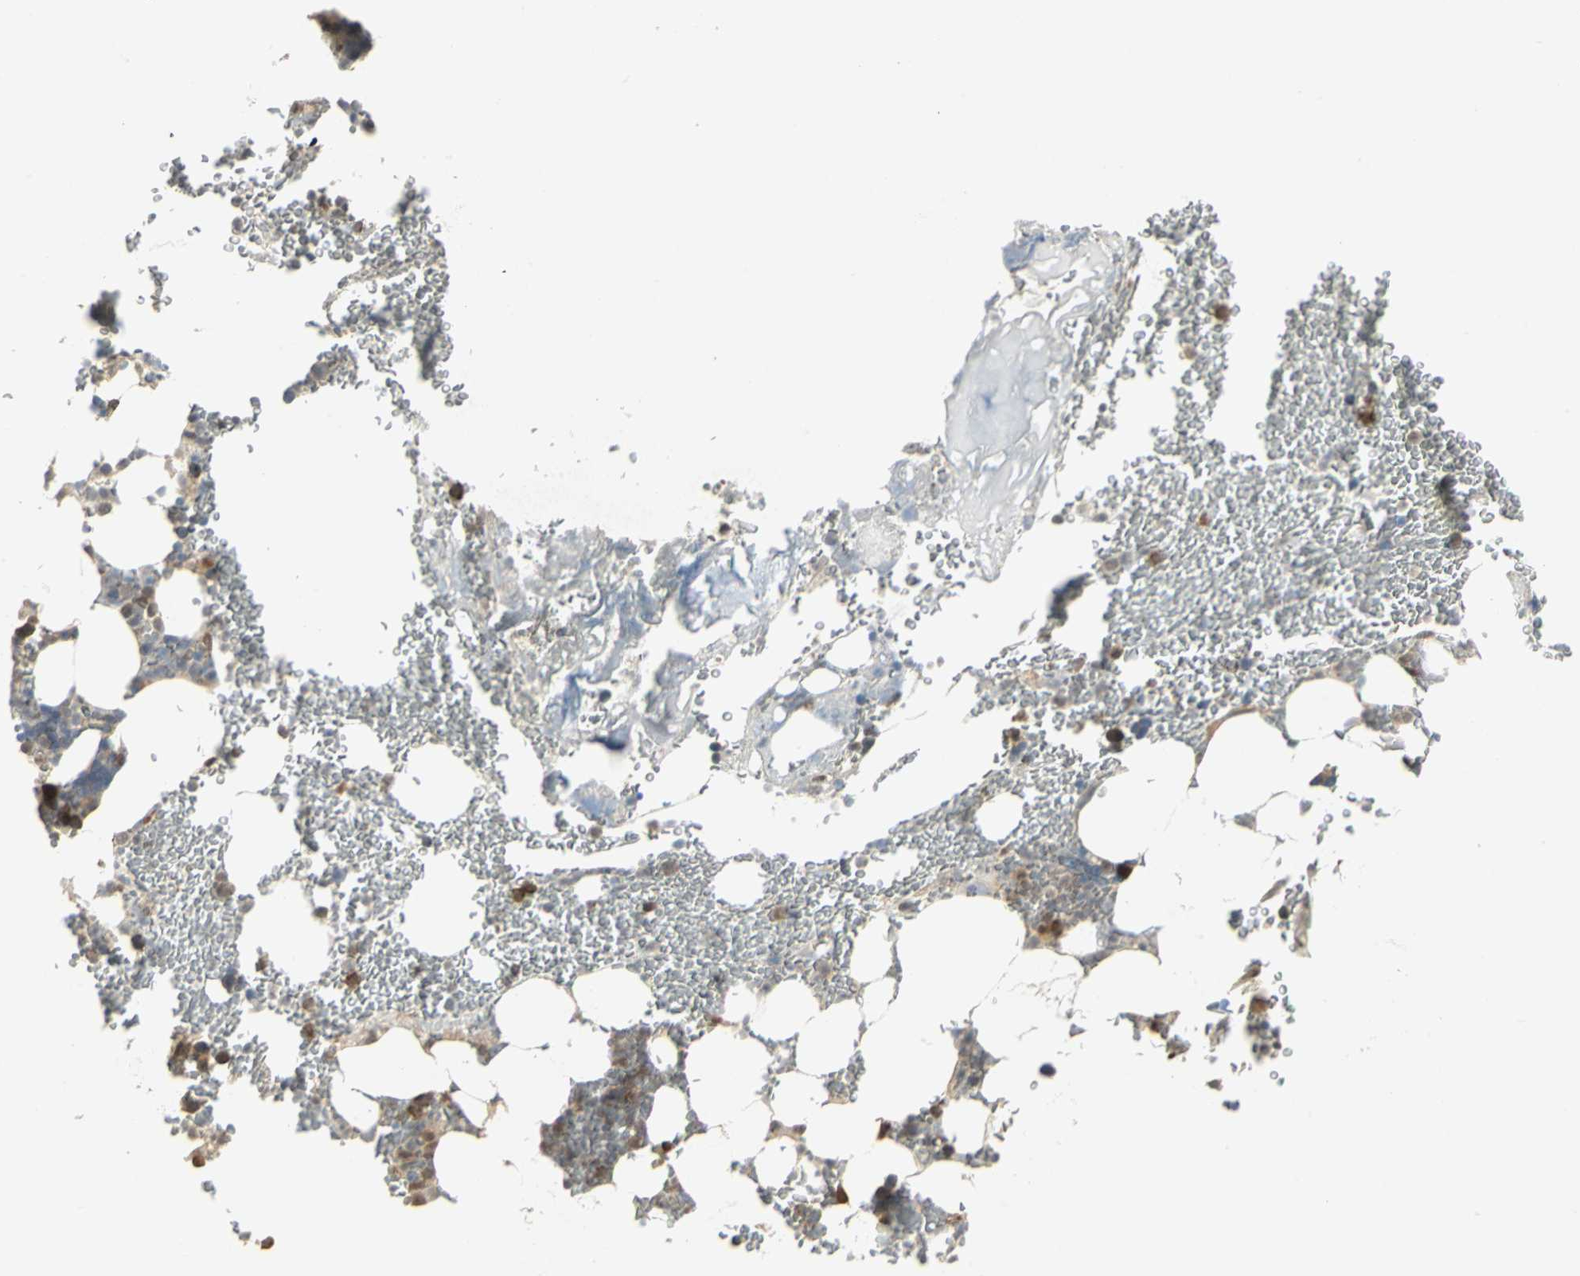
{"staining": {"intensity": "moderate", "quantity": ">75%", "location": "cytoplasmic/membranous,nuclear"}, "tissue": "bone marrow", "cell_type": "Hematopoietic cells", "image_type": "normal", "snomed": [{"axis": "morphology", "description": "Normal tissue, NOS"}, {"axis": "topography", "description": "Bone marrow"}], "caption": "DAB (3,3'-diaminobenzidine) immunohistochemical staining of unremarkable human bone marrow exhibits moderate cytoplasmic/membranous,nuclear protein positivity in about >75% of hematopoietic cells.", "gene": "PSMC4", "patient": {"sex": "female", "age": 73}}